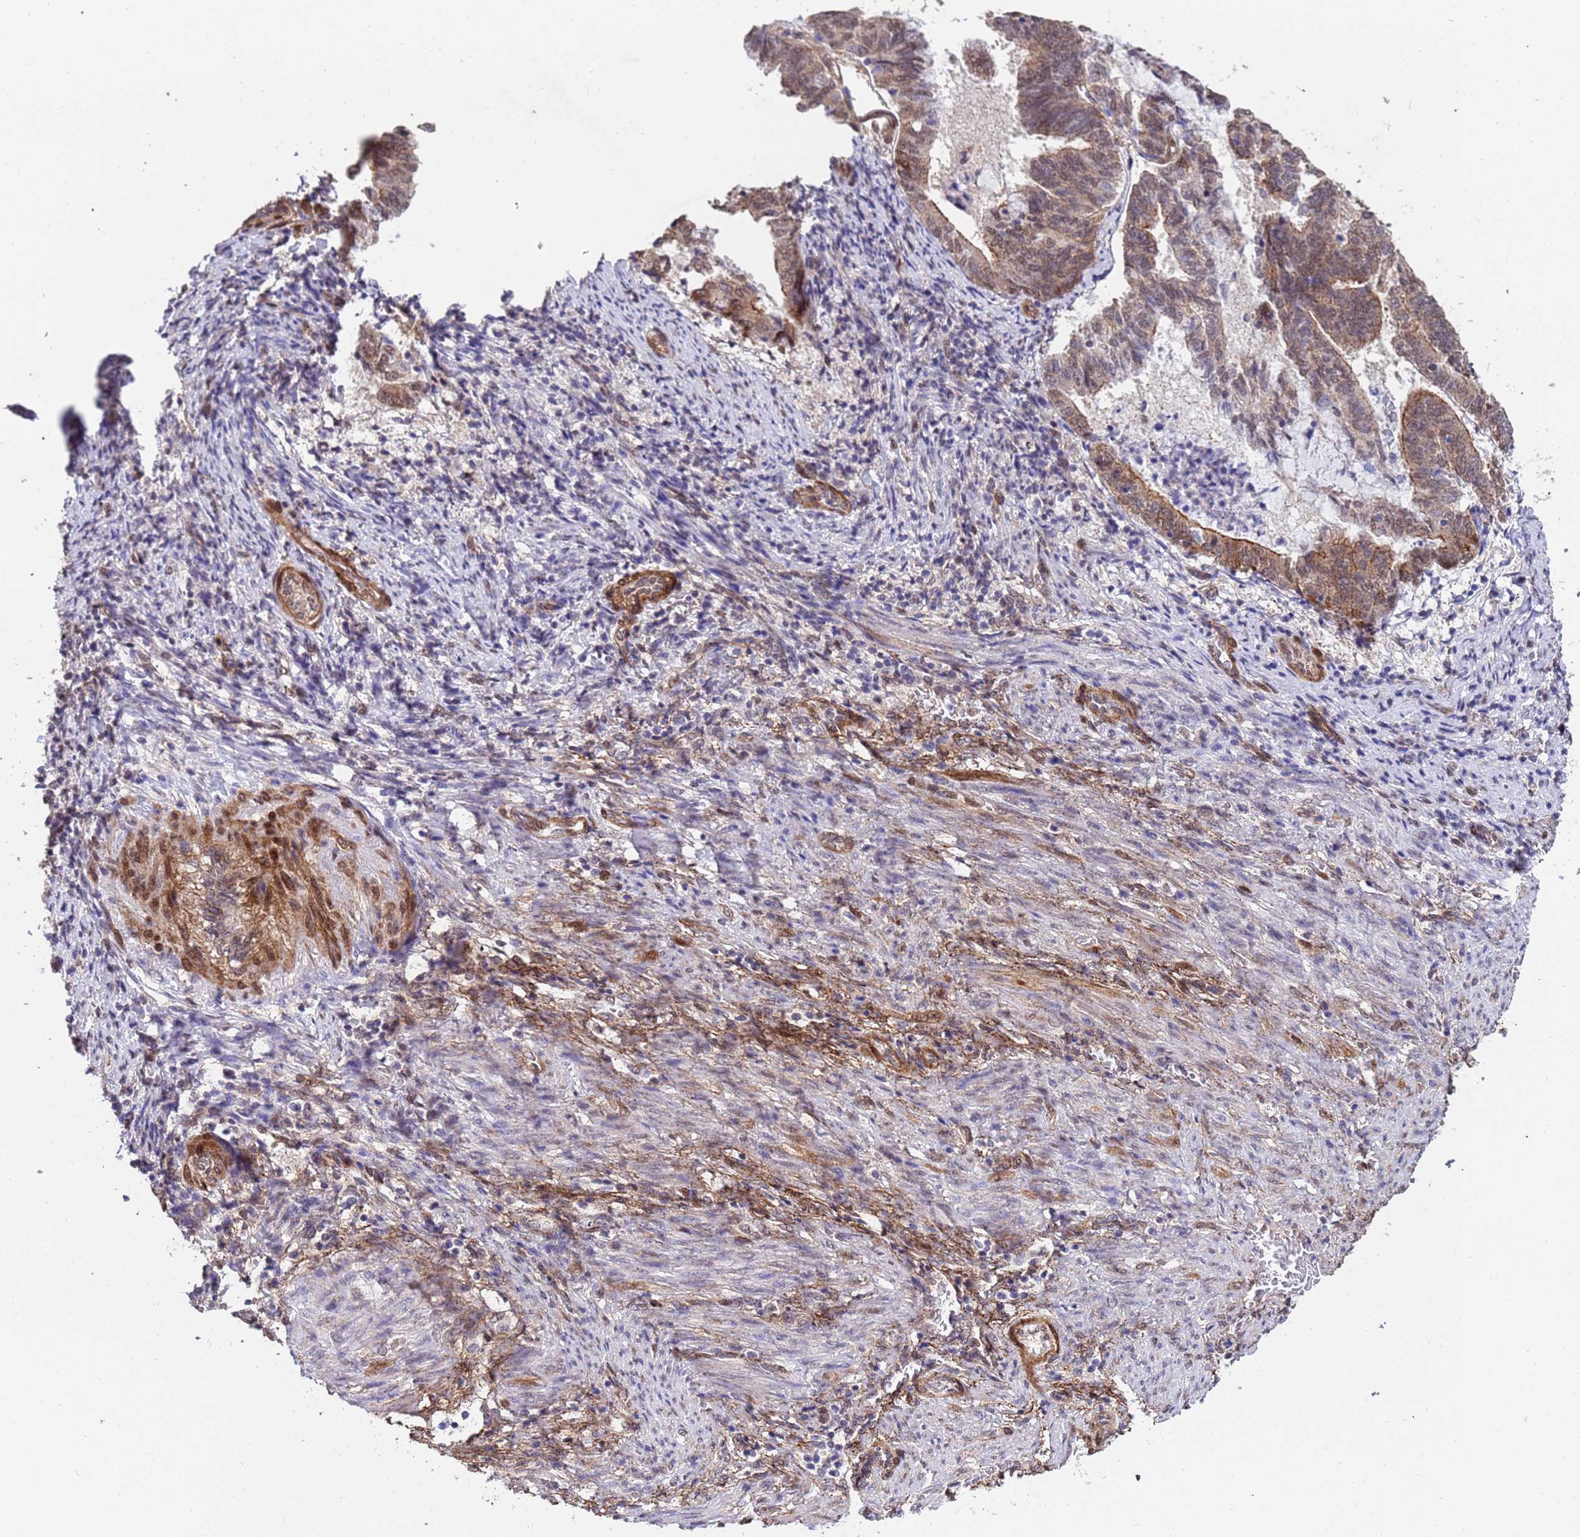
{"staining": {"intensity": "moderate", "quantity": ">75%", "location": "cytoplasmic/membranous,nuclear"}, "tissue": "endometrial cancer", "cell_type": "Tumor cells", "image_type": "cancer", "snomed": [{"axis": "morphology", "description": "Adenocarcinoma, NOS"}, {"axis": "topography", "description": "Endometrium"}], "caption": "This image shows immunohistochemistry (IHC) staining of human endometrial cancer, with medium moderate cytoplasmic/membranous and nuclear expression in about >75% of tumor cells.", "gene": "TRIP6", "patient": {"sex": "female", "age": 80}}